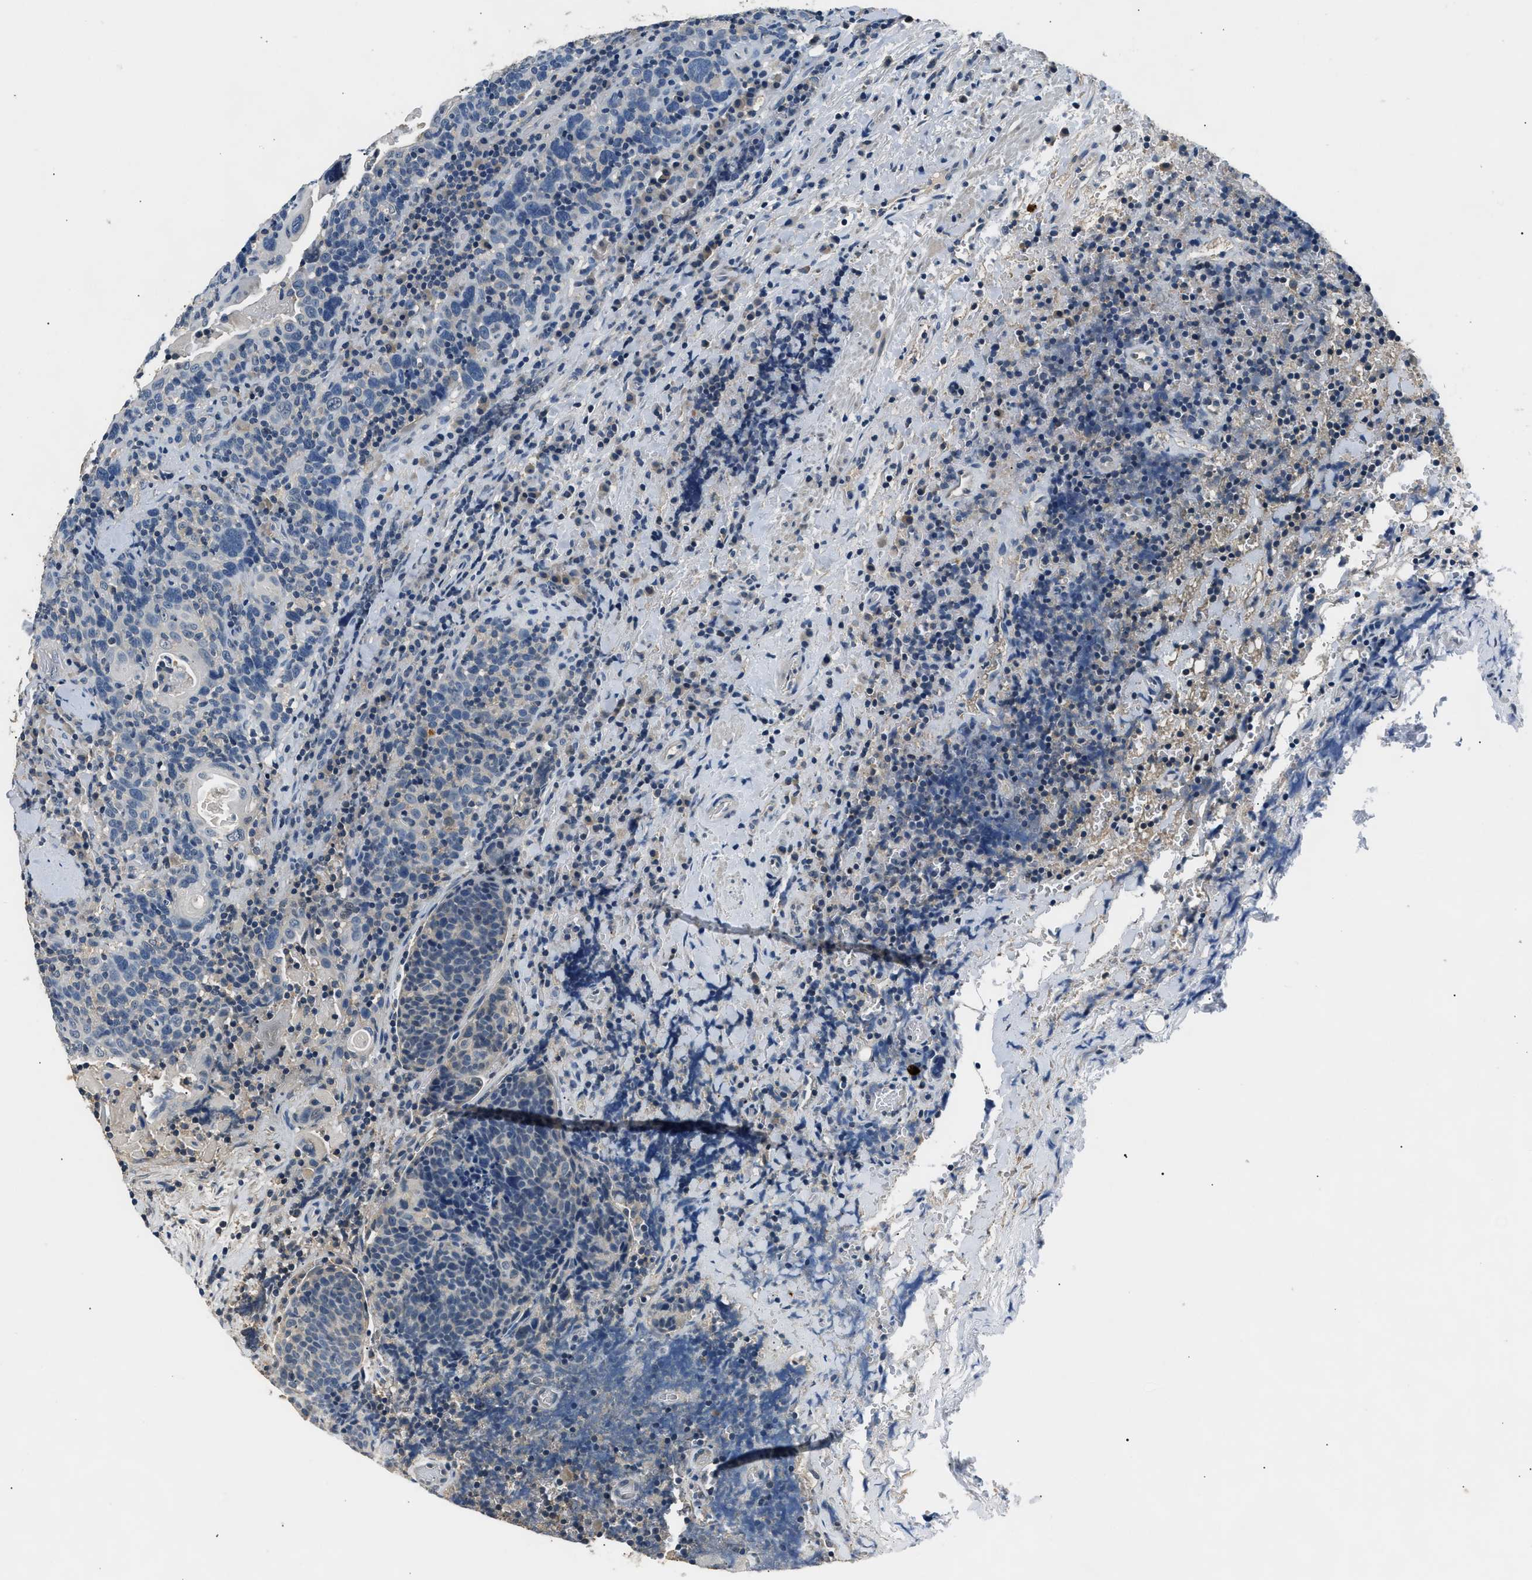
{"staining": {"intensity": "negative", "quantity": "none", "location": "none"}, "tissue": "head and neck cancer", "cell_type": "Tumor cells", "image_type": "cancer", "snomed": [{"axis": "morphology", "description": "Squamous cell carcinoma, NOS"}, {"axis": "morphology", "description": "Squamous cell carcinoma, metastatic, NOS"}, {"axis": "topography", "description": "Lymph node"}, {"axis": "topography", "description": "Head-Neck"}], "caption": "The photomicrograph shows no significant positivity in tumor cells of head and neck squamous cell carcinoma. (Stains: DAB immunohistochemistry (IHC) with hematoxylin counter stain, Microscopy: brightfield microscopy at high magnification).", "gene": "INHA", "patient": {"sex": "male", "age": 62}}